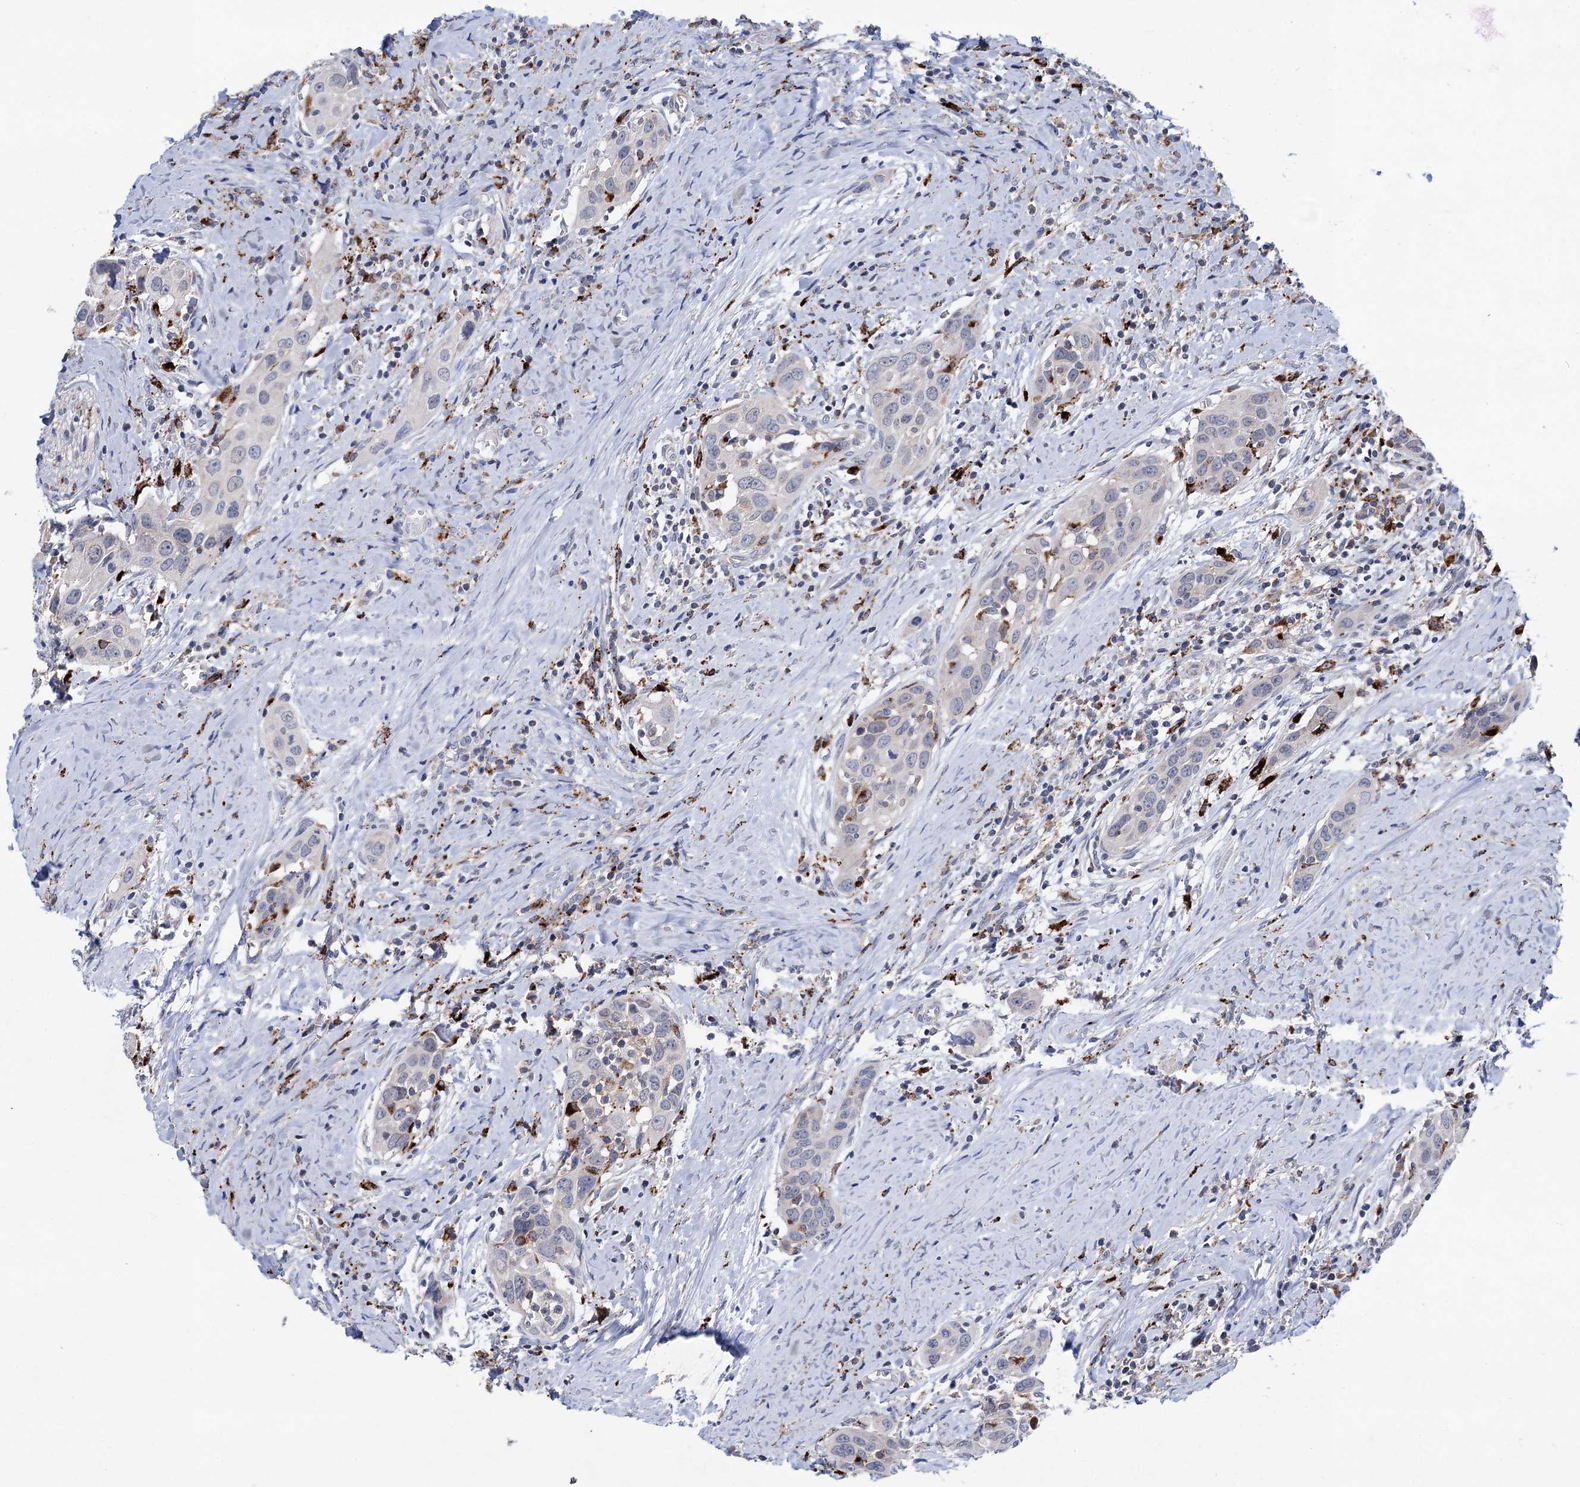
{"staining": {"intensity": "negative", "quantity": "none", "location": "none"}, "tissue": "head and neck cancer", "cell_type": "Tumor cells", "image_type": "cancer", "snomed": [{"axis": "morphology", "description": "Squamous cell carcinoma, NOS"}, {"axis": "topography", "description": "Oral tissue"}, {"axis": "topography", "description": "Head-Neck"}], "caption": "There is no significant positivity in tumor cells of head and neck cancer.", "gene": "ANKS3", "patient": {"sex": "female", "age": 50}}